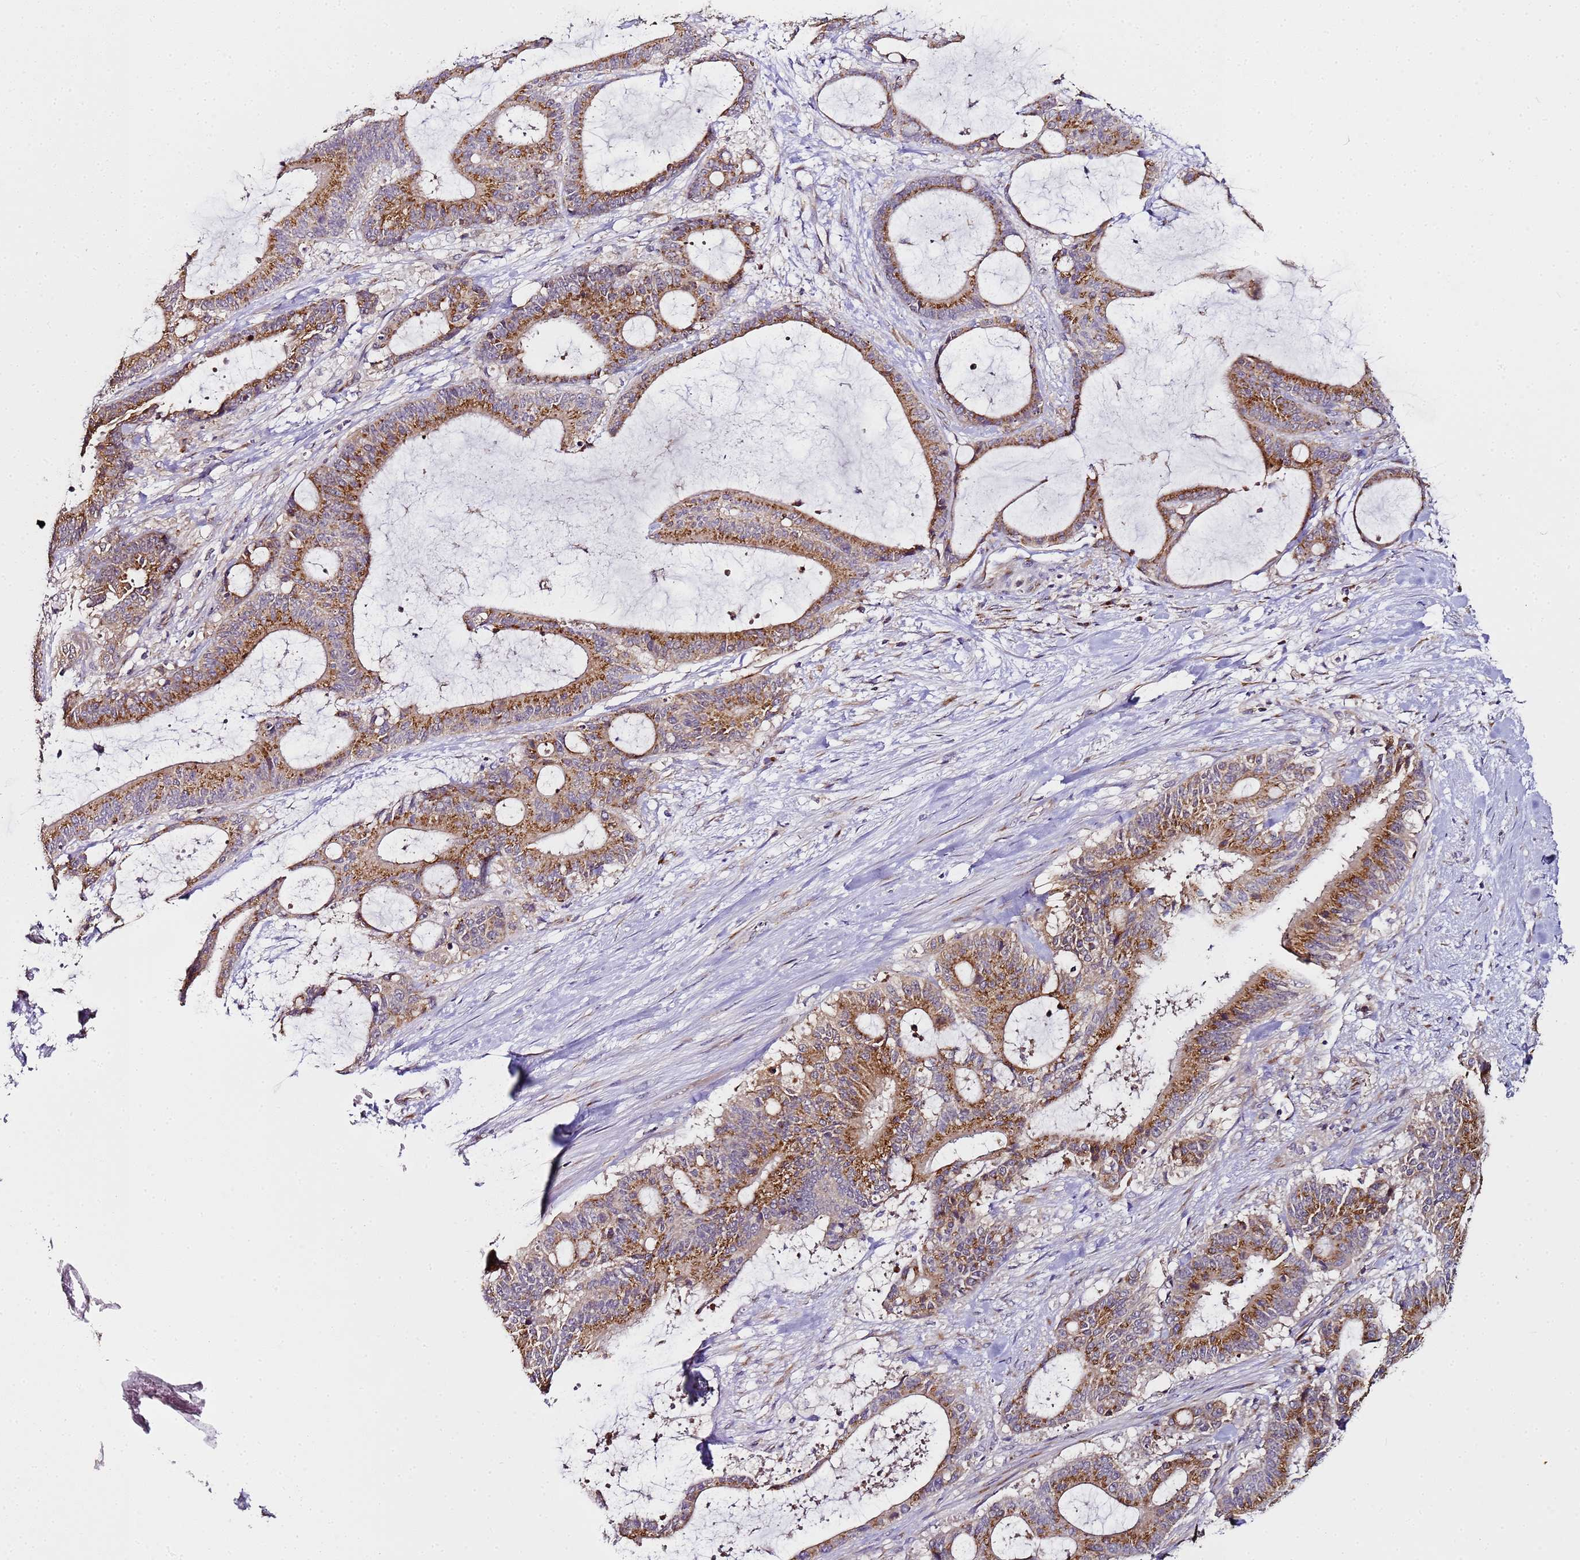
{"staining": {"intensity": "moderate", "quantity": ">75%", "location": "cytoplasmic/membranous"}, "tissue": "liver cancer", "cell_type": "Tumor cells", "image_type": "cancer", "snomed": [{"axis": "morphology", "description": "Normal tissue, NOS"}, {"axis": "morphology", "description": "Cholangiocarcinoma"}, {"axis": "topography", "description": "Liver"}, {"axis": "topography", "description": "Peripheral nerve tissue"}], "caption": "Moderate cytoplasmic/membranous positivity is appreciated in about >75% of tumor cells in liver cancer (cholangiocarcinoma).", "gene": "MRPL49", "patient": {"sex": "female", "age": 73}}